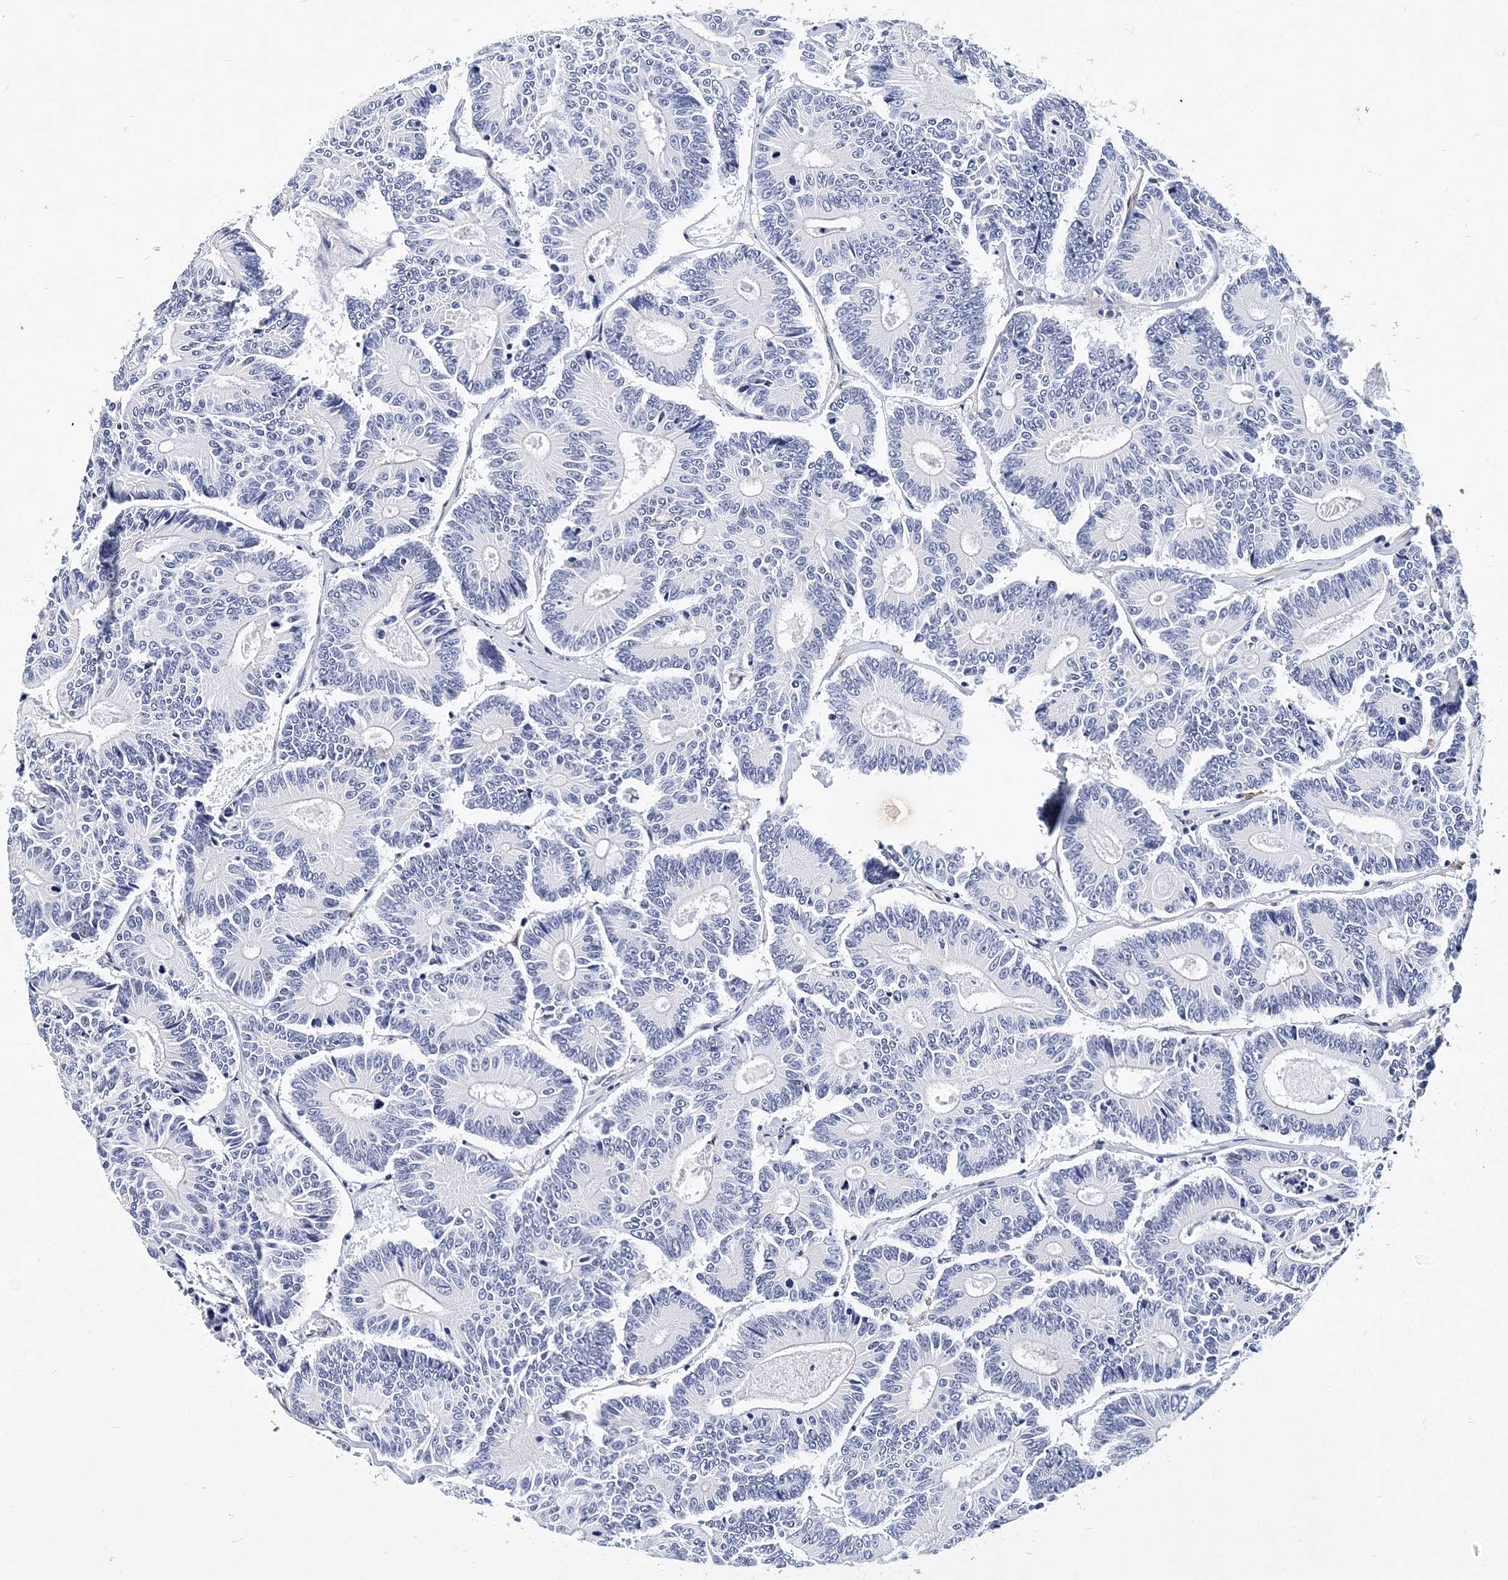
{"staining": {"intensity": "negative", "quantity": "none", "location": "none"}, "tissue": "colorectal cancer", "cell_type": "Tumor cells", "image_type": "cancer", "snomed": [{"axis": "morphology", "description": "Adenocarcinoma, NOS"}, {"axis": "topography", "description": "Colon"}], "caption": "This is a image of IHC staining of adenocarcinoma (colorectal), which shows no positivity in tumor cells.", "gene": "ITGA2B", "patient": {"sex": "male", "age": 83}}